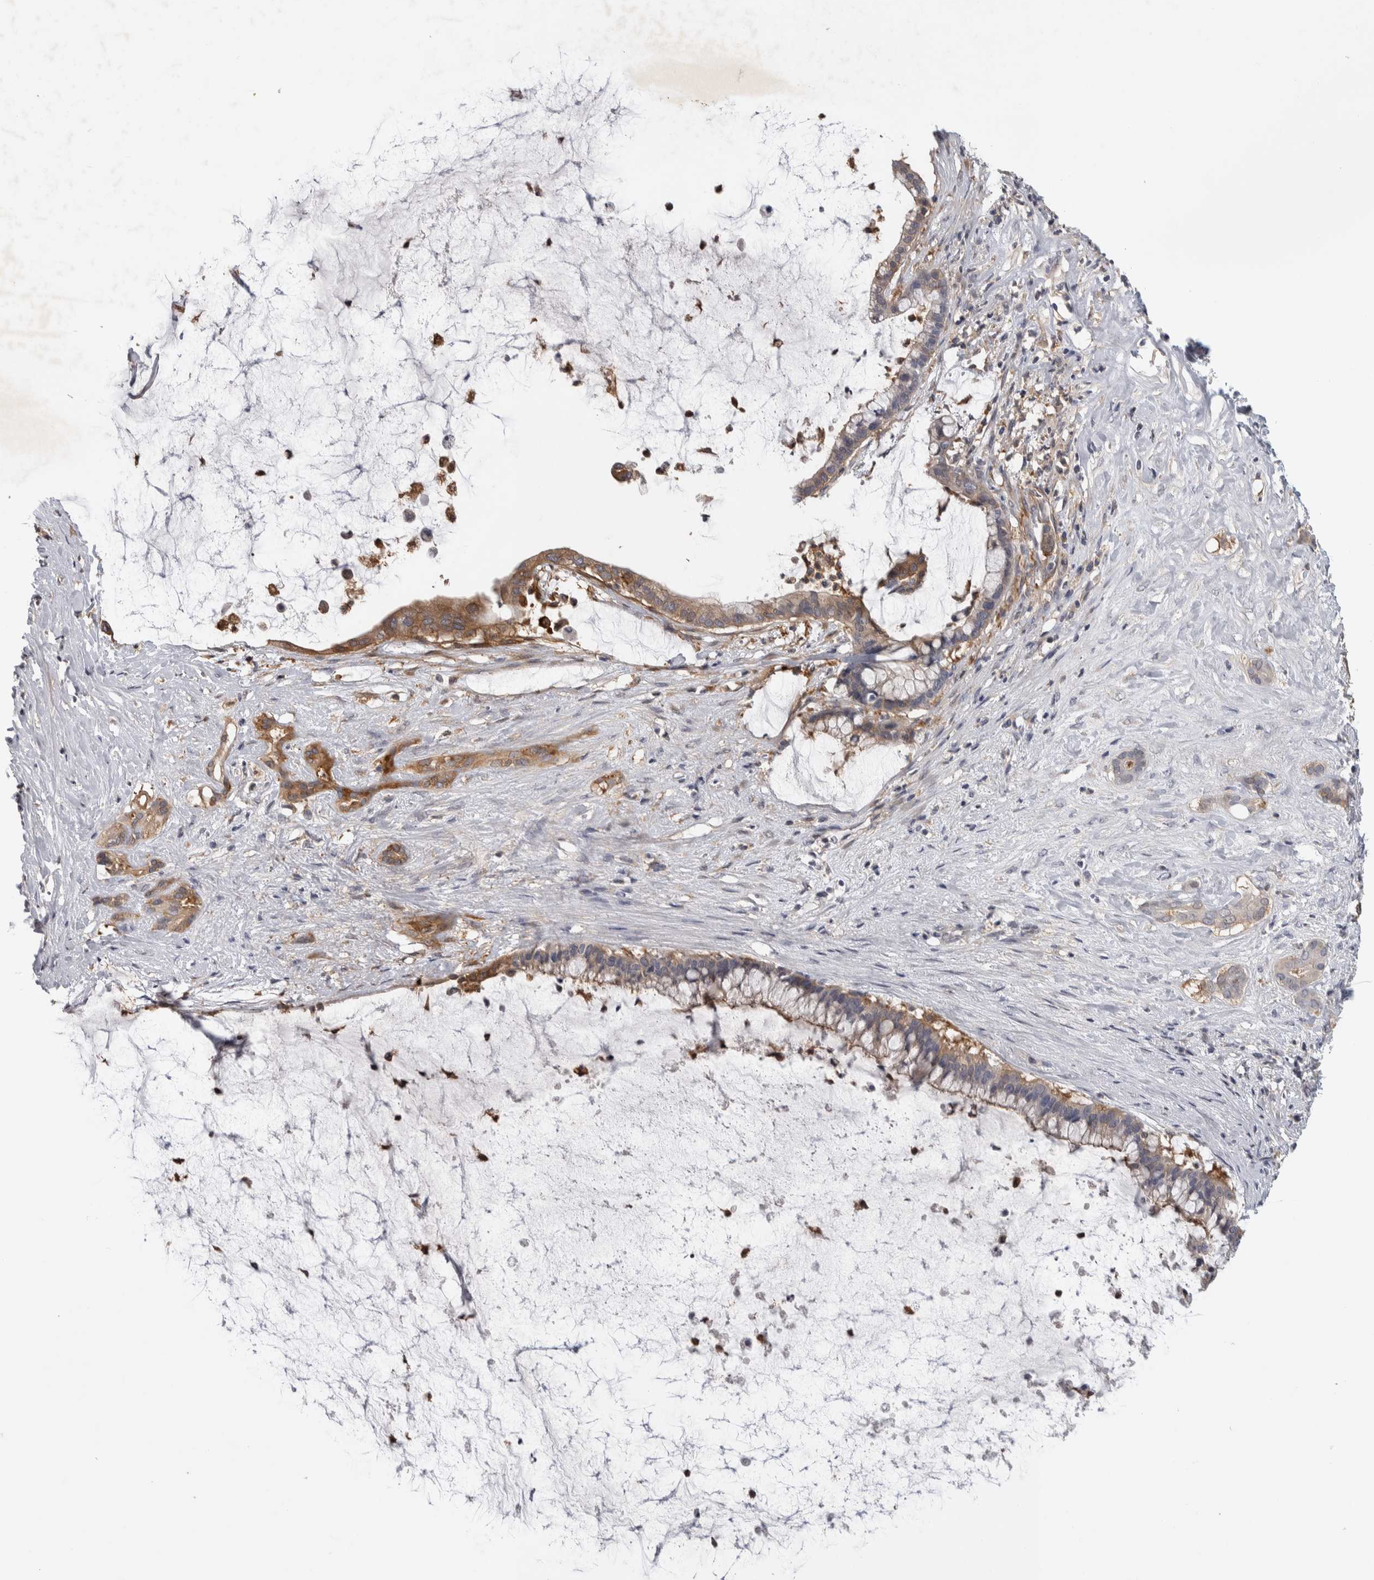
{"staining": {"intensity": "moderate", "quantity": ">75%", "location": "cytoplasmic/membranous"}, "tissue": "pancreatic cancer", "cell_type": "Tumor cells", "image_type": "cancer", "snomed": [{"axis": "morphology", "description": "Adenocarcinoma, NOS"}, {"axis": "topography", "description": "Pancreas"}], "caption": "A high-resolution photomicrograph shows immunohistochemistry (IHC) staining of pancreatic cancer (adenocarcinoma), which exhibits moderate cytoplasmic/membranous expression in approximately >75% of tumor cells.", "gene": "NFKB2", "patient": {"sex": "male", "age": 41}}